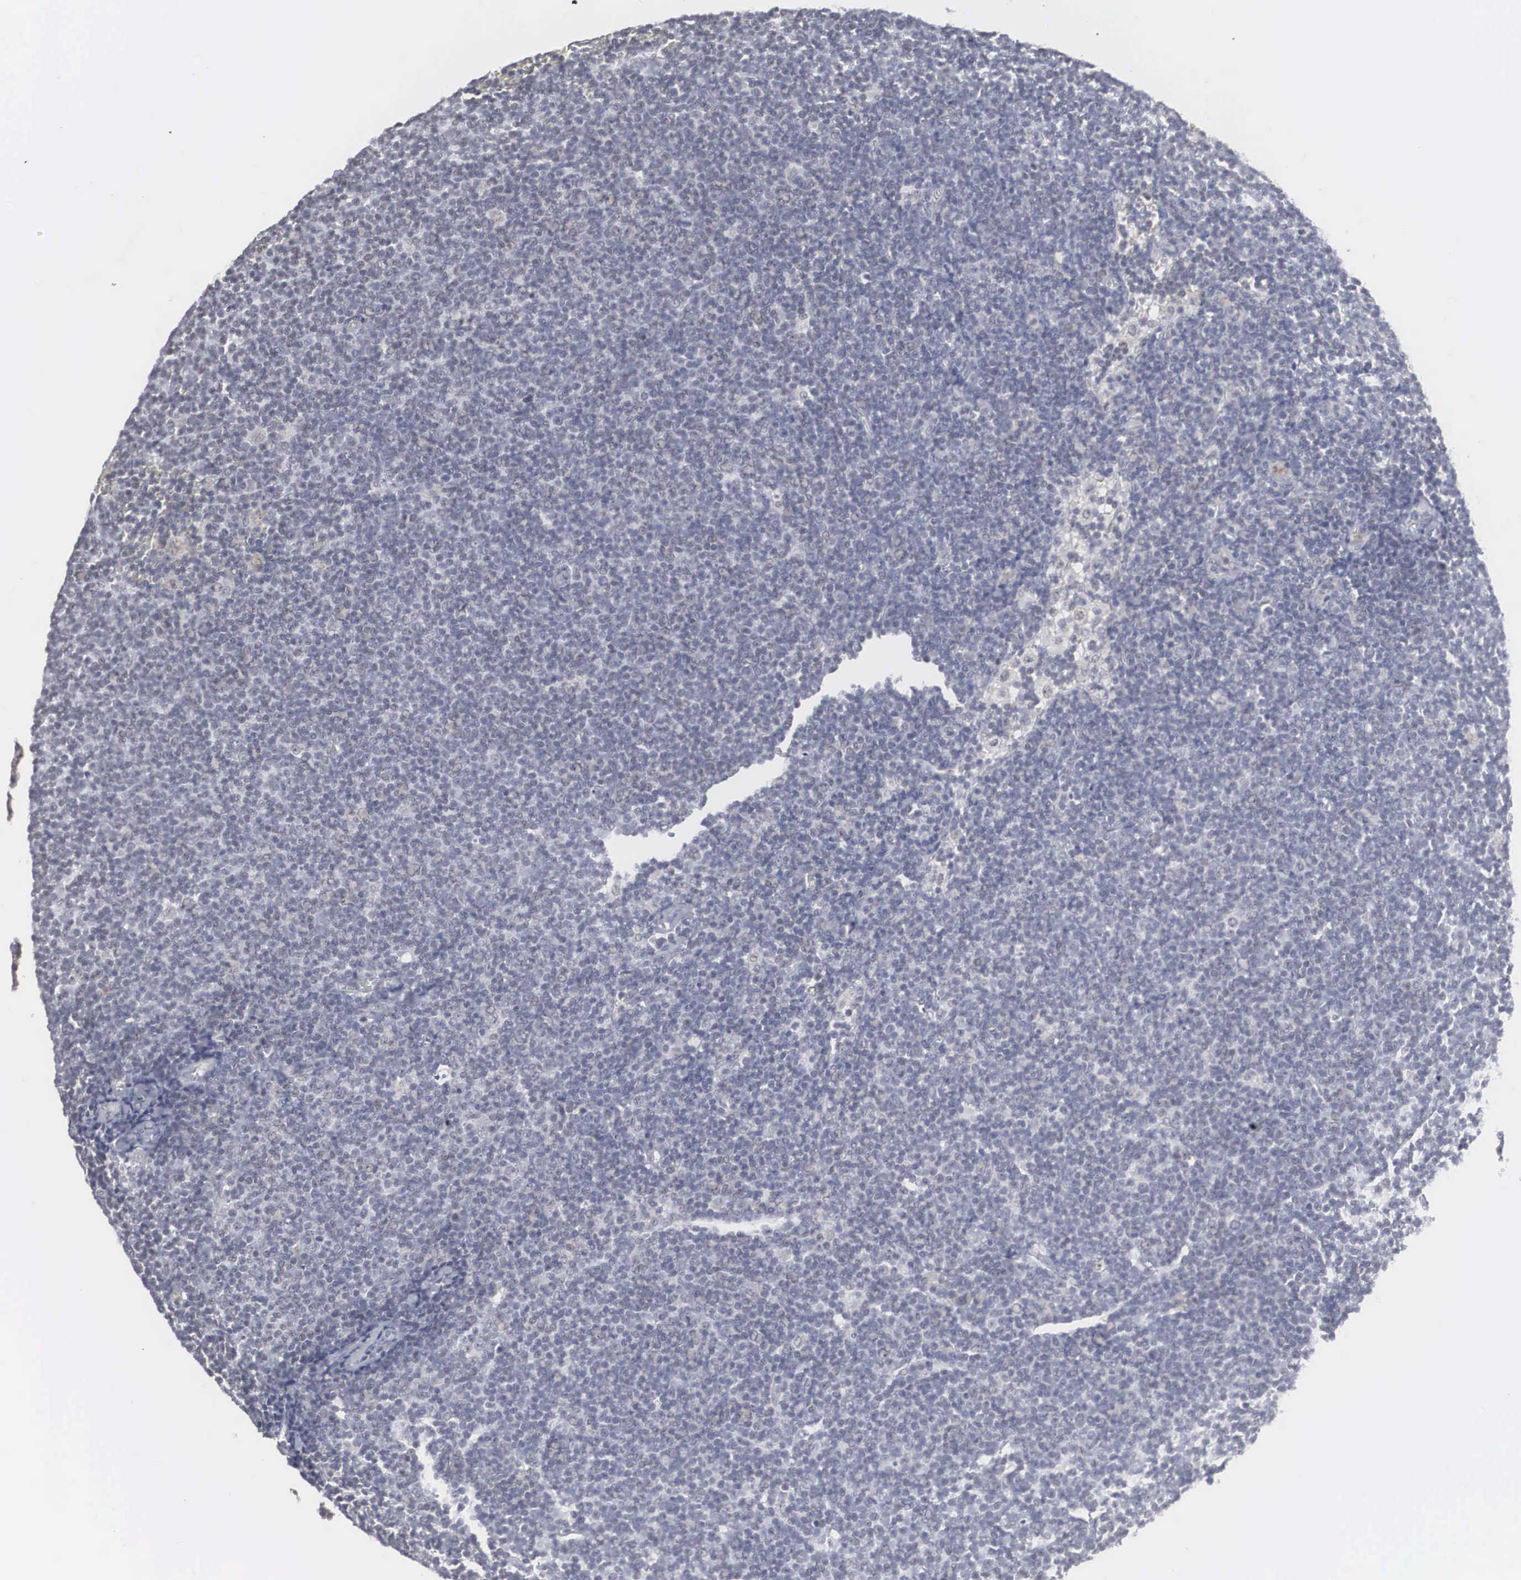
{"staining": {"intensity": "negative", "quantity": "none", "location": "none"}, "tissue": "lymphoma", "cell_type": "Tumor cells", "image_type": "cancer", "snomed": [{"axis": "morphology", "description": "Malignant lymphoma, non-Hodgkin's type, Low grade"}, {"axis": "topography", "description": "Lymph node"}], "caption": "IHC photomicrograph of neoplastic tissue: lymphoma stained with DAB (3,3'-diaminobenzidine) reveals no significant protein staining in tumor cells.", "gene": "AUTS2", "patient": {"sex": "male", "age": 65}}